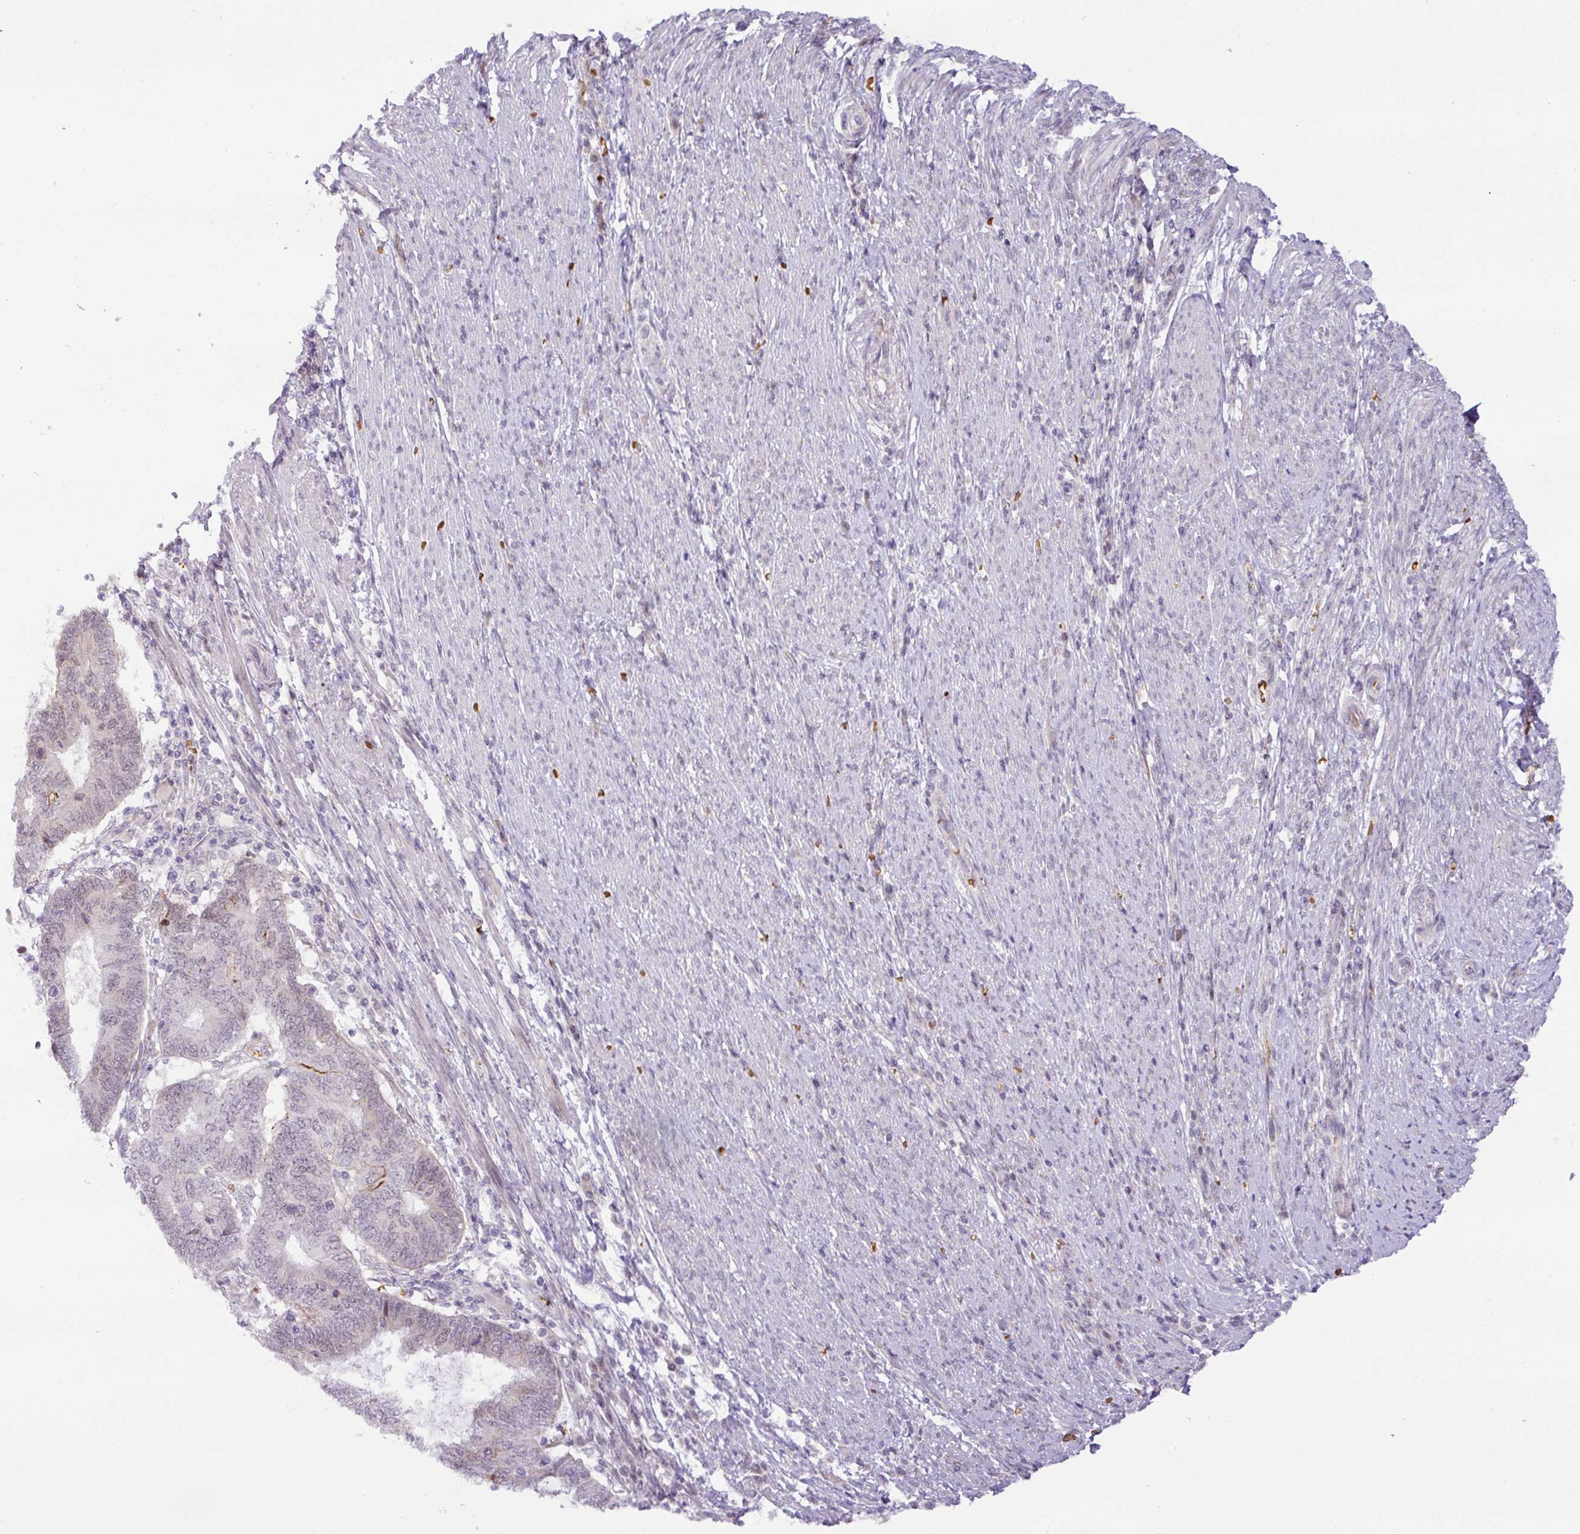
{"staining": {"intensity": "negative", "quantity": "none", "location": "none"}, "tissue": "endometrial cancer", "cell_type": "Tumor cells", "image_type": "cancer", "snomed": [{"axis": "morphology", "description": "Adenocarcinoma, NOS"}, {"axis": "topography", "description": "Uterus"}, {"axis": "topography", "description": "Endometrium"}], "caption": "Immunohistochemistry of adenocarcinoma (endometrial) exhibits no staining in tumor cells.", "gene": "PARP2", "patient": {"sex": "female", "age": 70}}